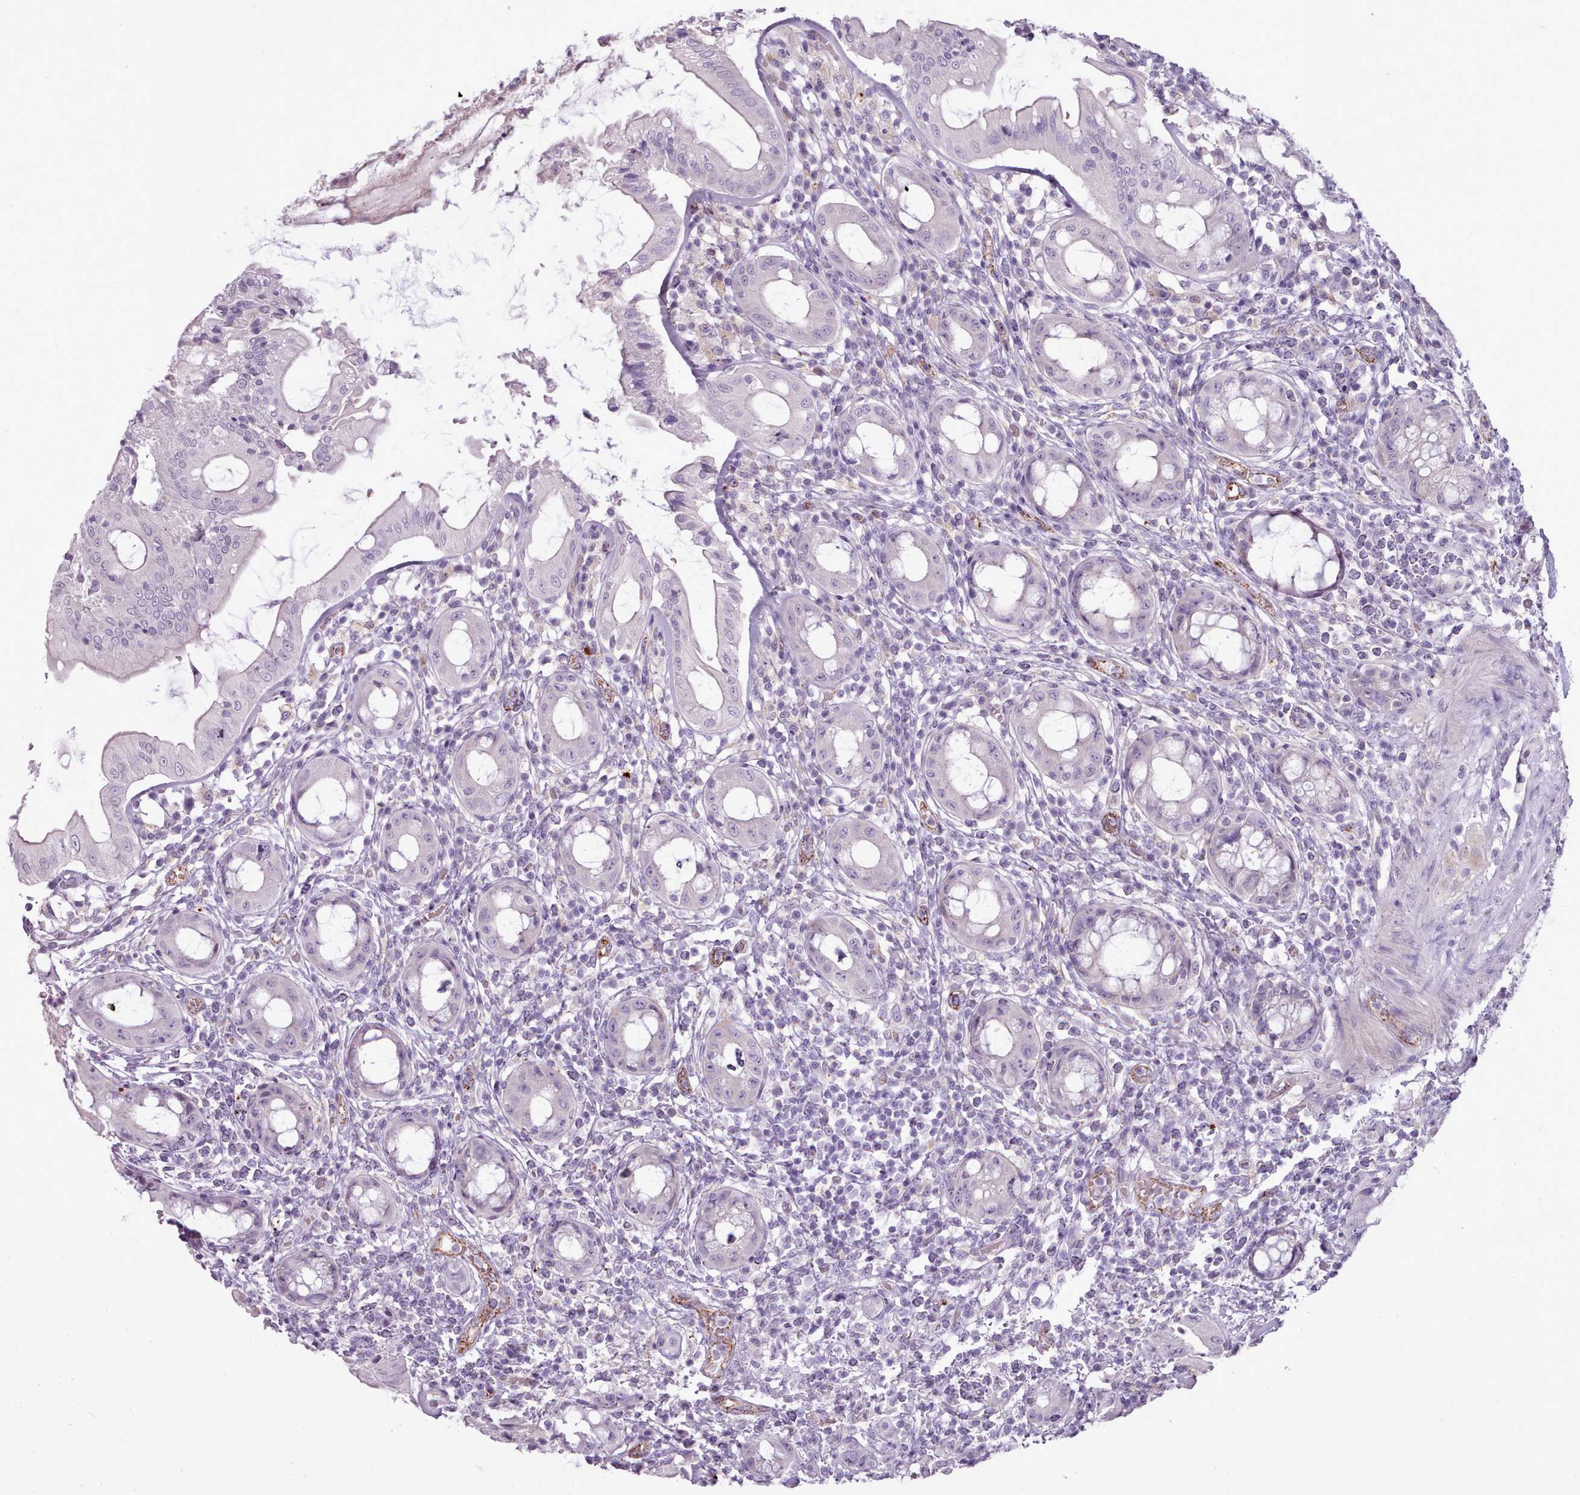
{"staining": {"intensity": "negative", "quantity": "none", "location": "none"}, "tissue": "rectum", "cell_type": "Glandular cells", "image_type": "normal", "snomed": [{"axis": "morphology", "description": "Normal tissue, NOS"}, {"axis": "topography", "description": "Rectum"}], "caption": "IHC photomicrograph of unremarkable rectum: human rectum stained with DAB (3,3'-diaminobenzidine) demonstrates no significant protein positivity in glandular cells.", "gene": "ATRAID", "patient": {"sex": "female", "age": 57}}